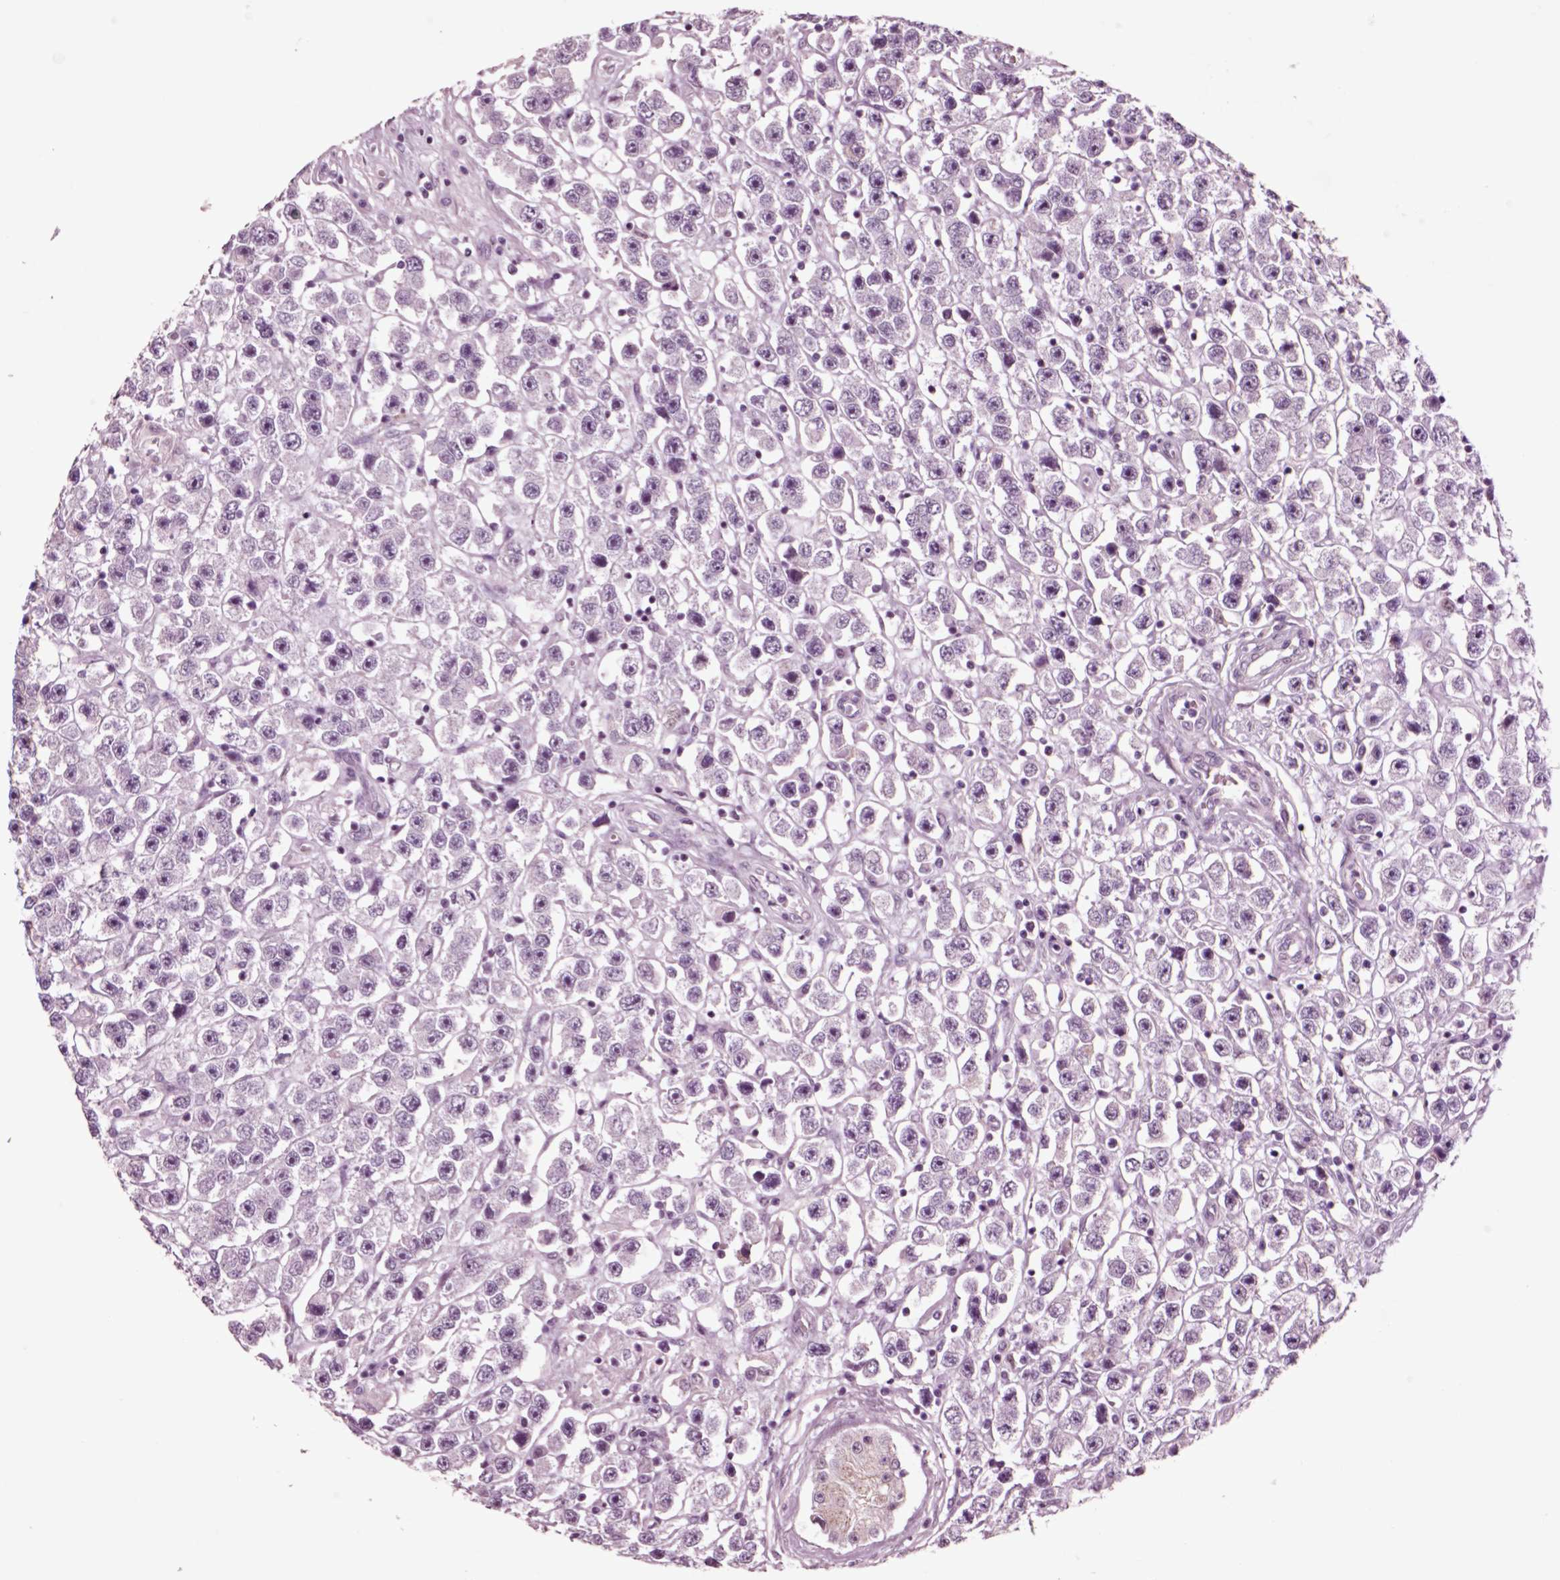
{"staining": {"intensity": "negative", "quantity": "none", "location": "none"}, "tissue": "testis cancer", "cell_type": "Tumor cells", "image_type": "cancer", "snomed": [{"axis": "morphology", "description": "Seminoma, NOS"}, {"axis": "topography", "description": "Testis"}], "caption": "Immunohistochemistry (IHC) micrograph of seminoma (testis) stained for a protein (brown), which demonstrates no positivity in tumor cells.", "gene": "CHGB", "patient": {"sex": "male", "age": 45}}